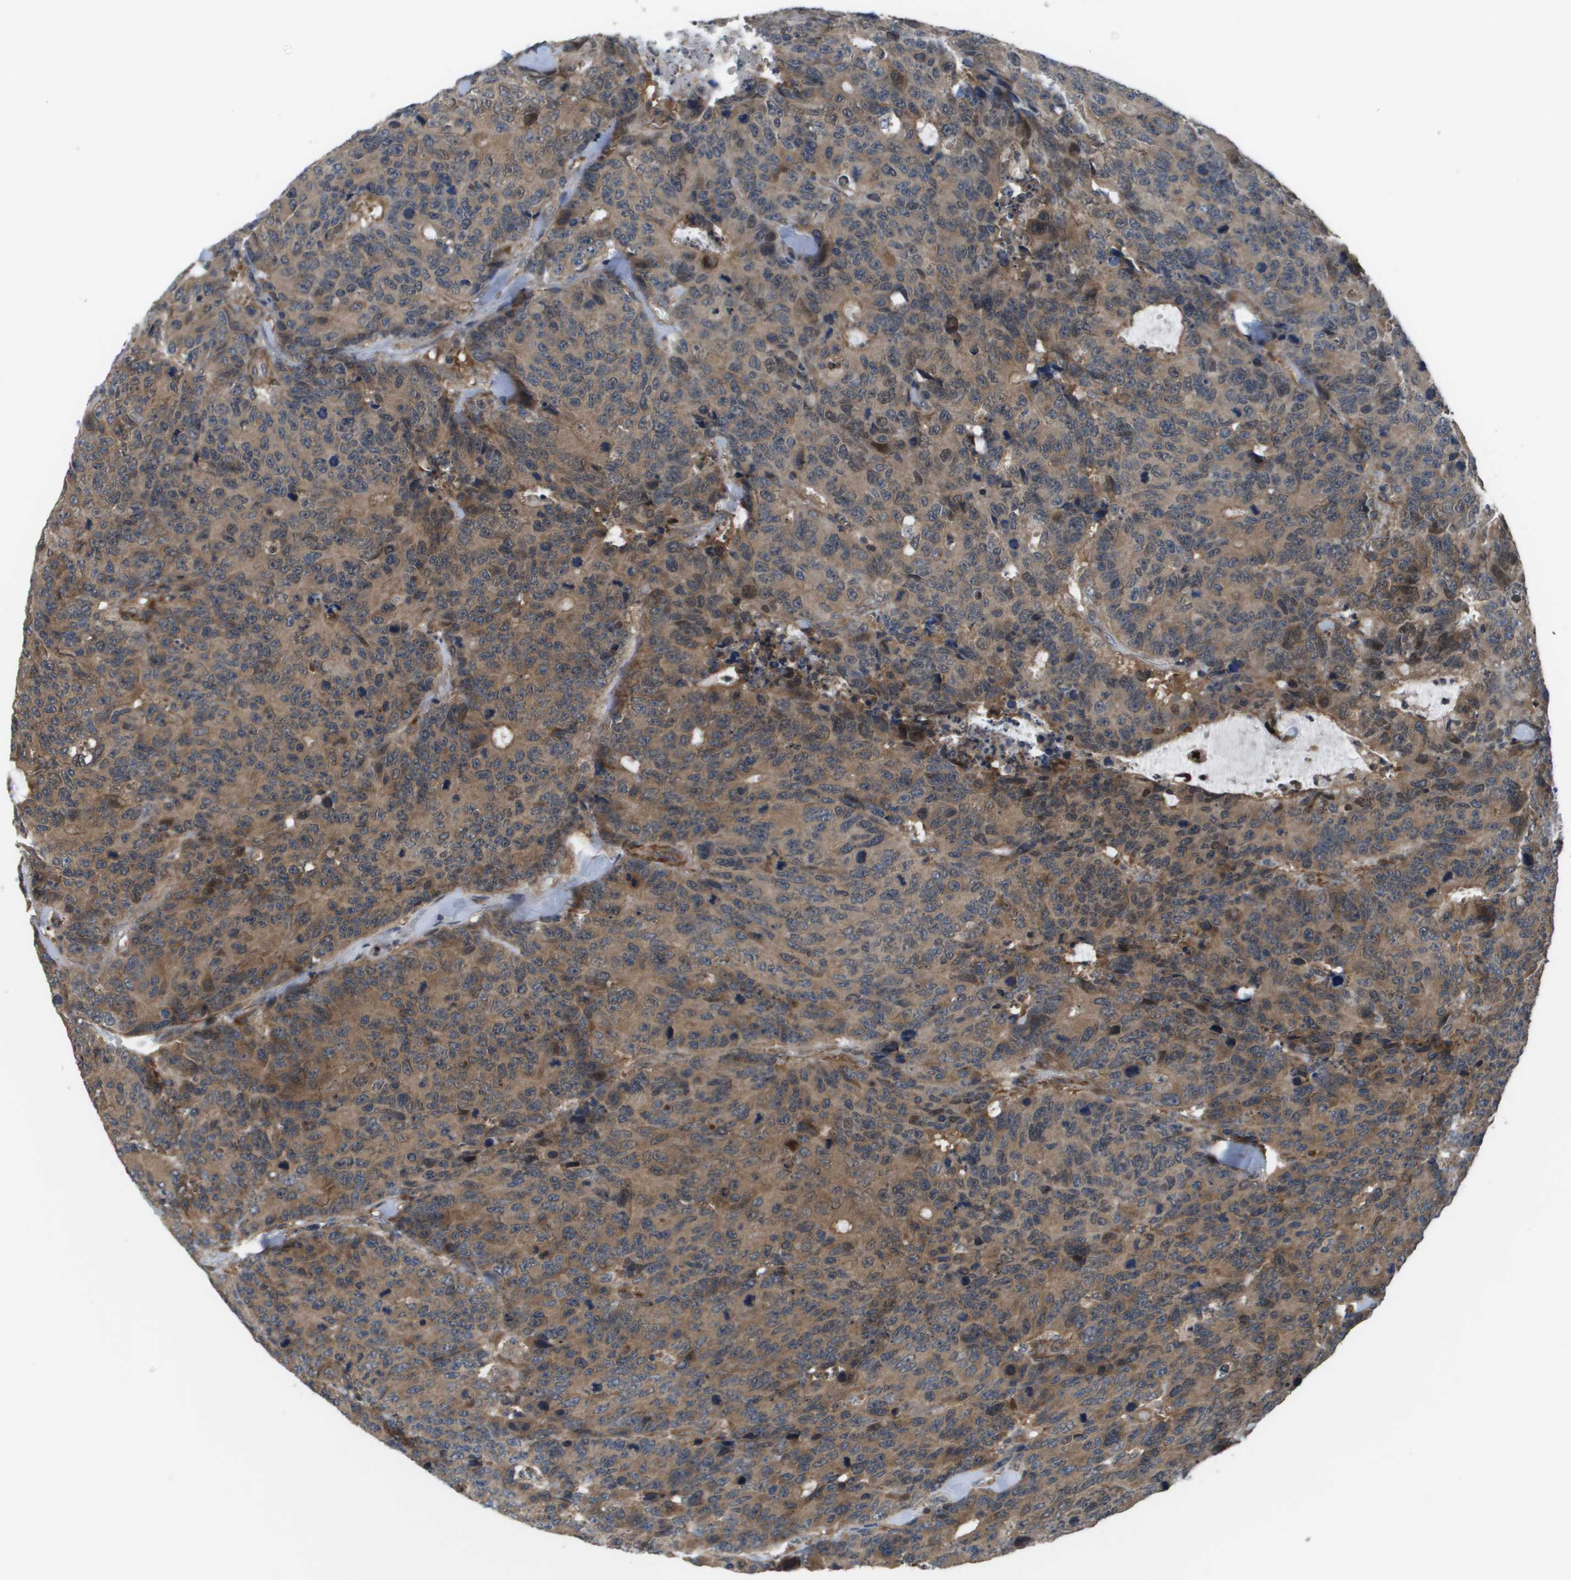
{"staining": {"intensity": "moderate", "quantity": ">75%", "location": "cytoplasmic/membranous"}, "tissue": "colorectal cancer", "cell_type": "Tumor cells", "image_type": "cancer", "snomed": [{"axis": "morphology", "description": "Adenocarcinoma, NOS"}, {"axis": "topography", "description": "Colon"}], "caption": "Tumor cells demonstrate medium levels of moderate cytoplasmic/membranous staining in about >75% of cells in colorectal cancer (adenocarcinoma). Nuclei are stained in blue.", "gene": "ENPP5", "patient": {"sex": "female", "age": 86}}